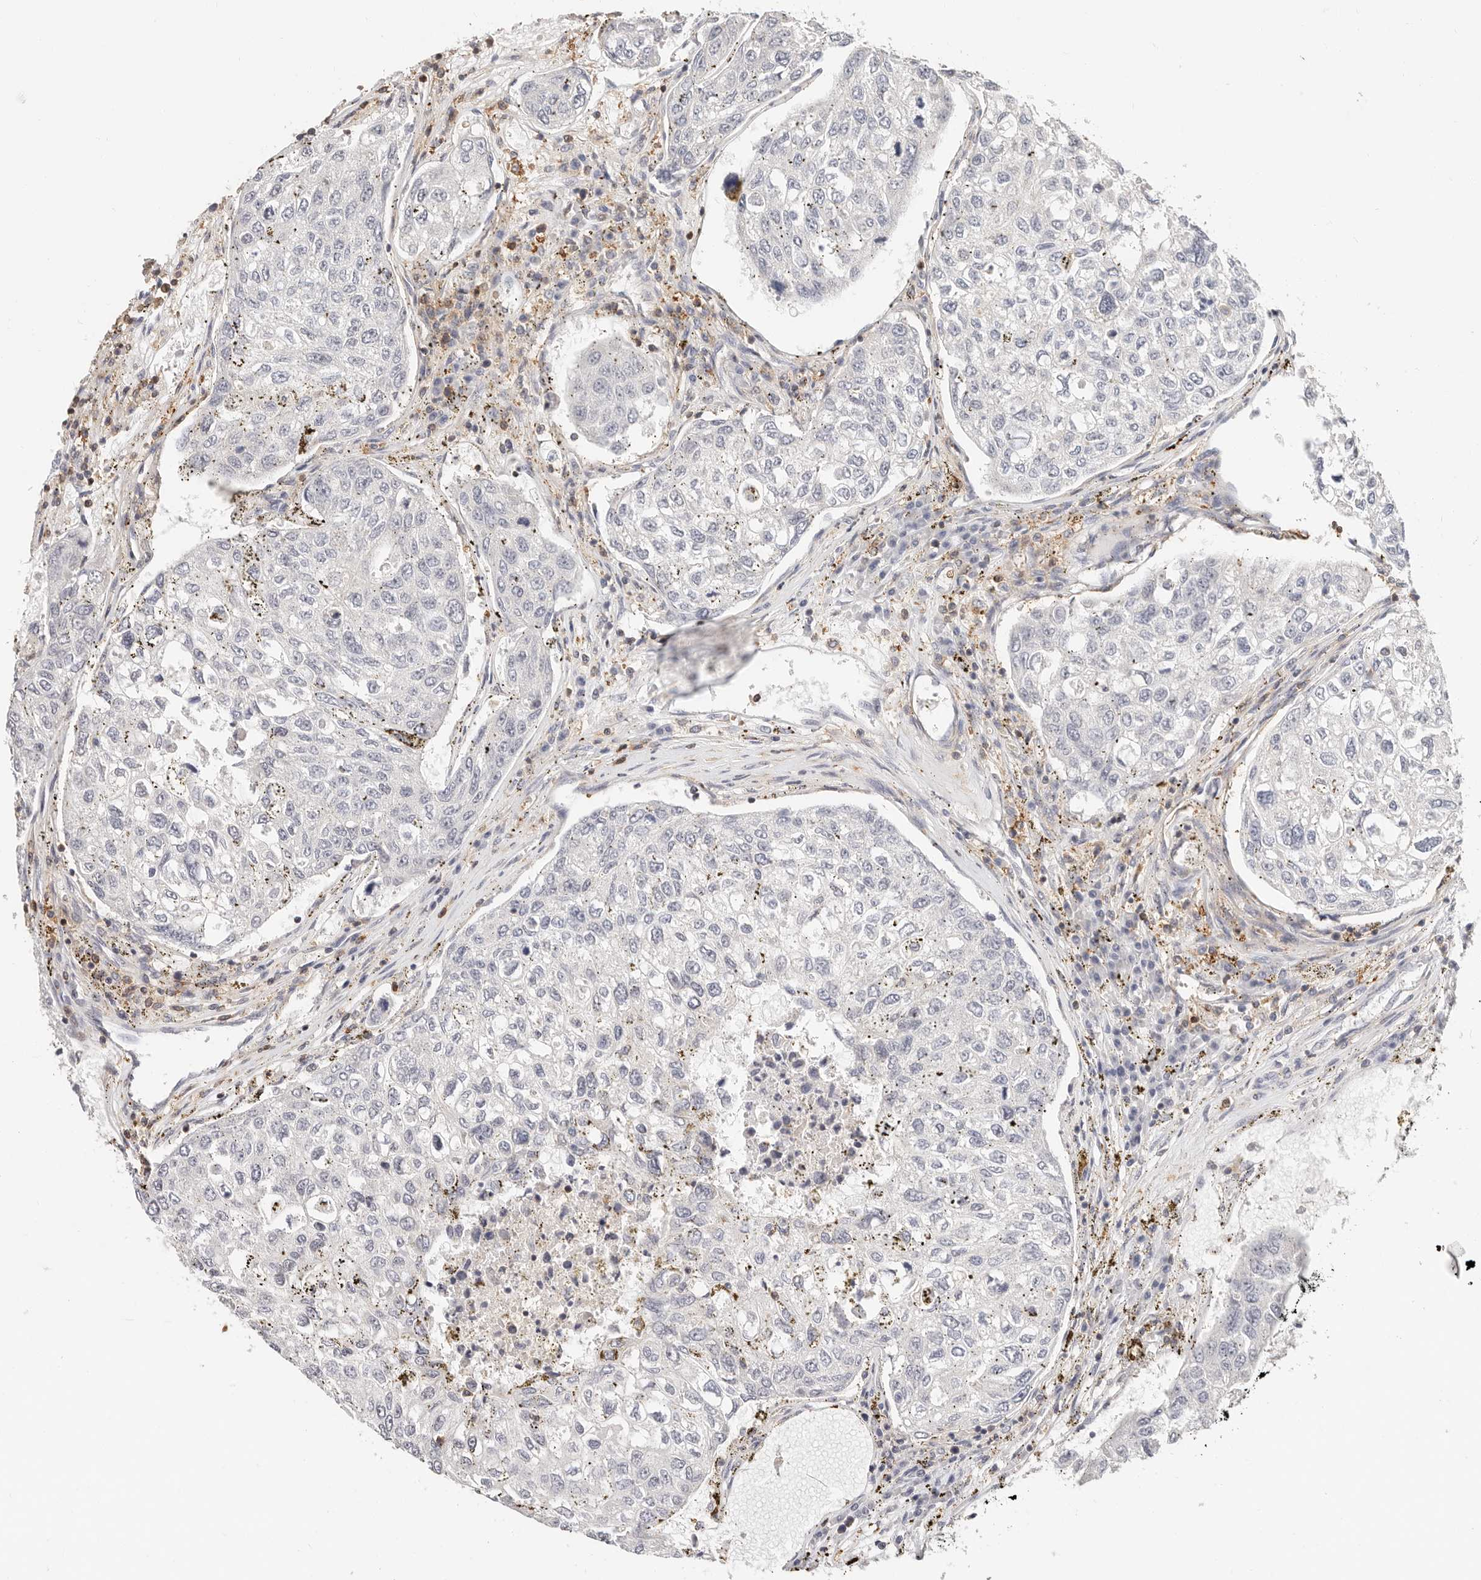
{"staining": {"intensity": "negative", "quantity": "none", "location": "none"}, "tissue": "urothelial cancer", "cell_type": "Tumor cells", "image_type": "cancer", "snomed": [{"axis": "morphology", "description": "Urothelial carcinoma, High grade"}, {"axis": "topography", "description": "Lymph node"}, {"axis": "topography", "description": "Urinary bladder"}], "caption": "Immunohistochemistry histopathology image of urothelial cancer stained for a protein (brown), which demonstrates no expression in tumor cells.", "gene": "TMEM63B", "patient": {"sex": "male", "age": 51}}